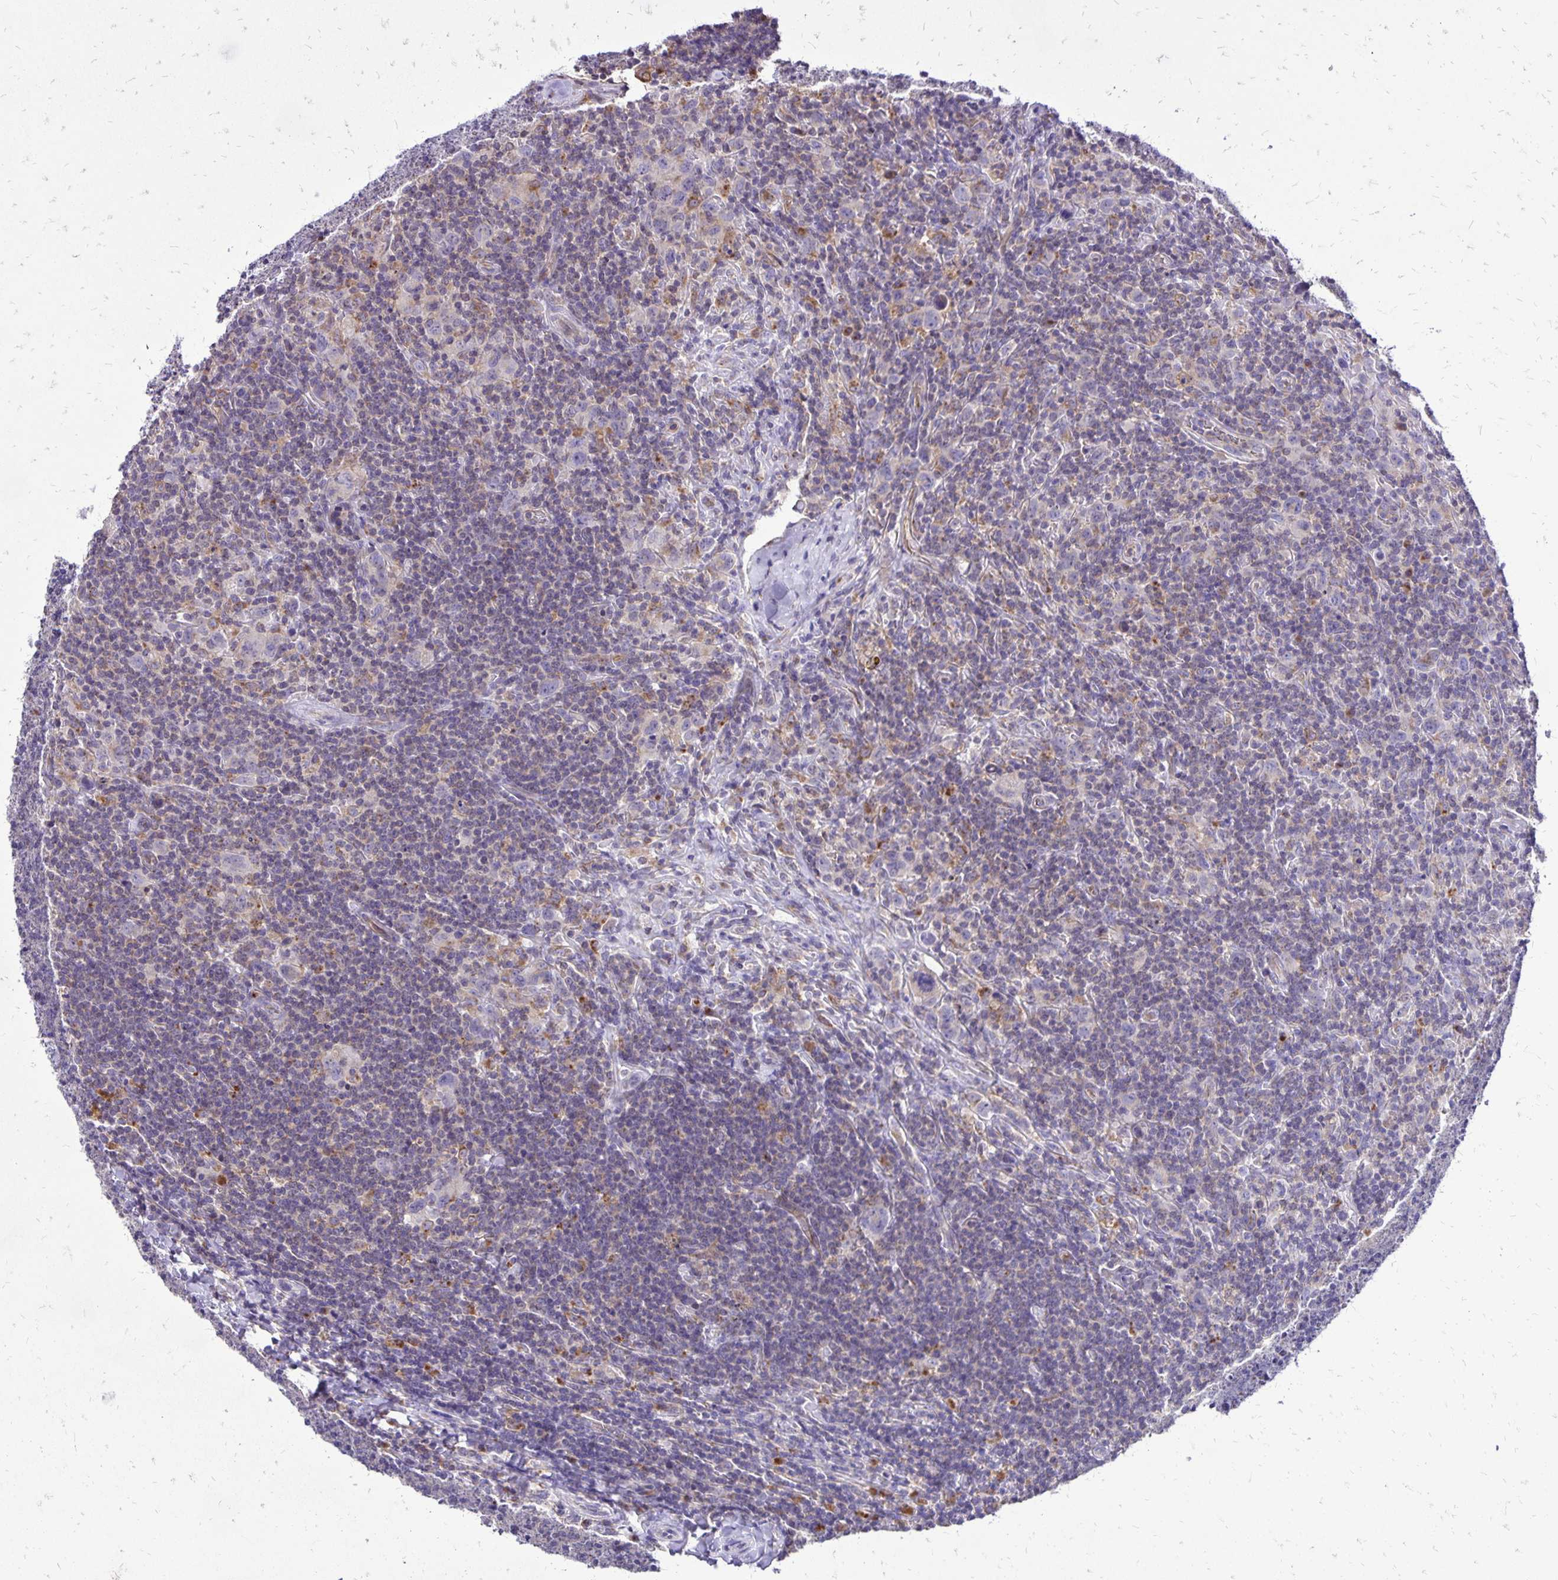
{"staining": {"intensity": "negative", "quantity": "none", "location": "none"}, "tissue": "lymphoma", "cell_type": "Tumor cells", "image_type": "cancer", "snomed": [{"axis": "morphology", "description": "Hodgkin's disease, NOS"}, {"axis": "topography", "description": "Lymph node"}], "caption": "A high-resolution photomicrograph shows immunohistochemistry (IHC) staining of lymphoma, which exhibits no significant positivity in tumor cells.", "gene": "EIF5A", "patient": {"sex": "female", "age": 18}}